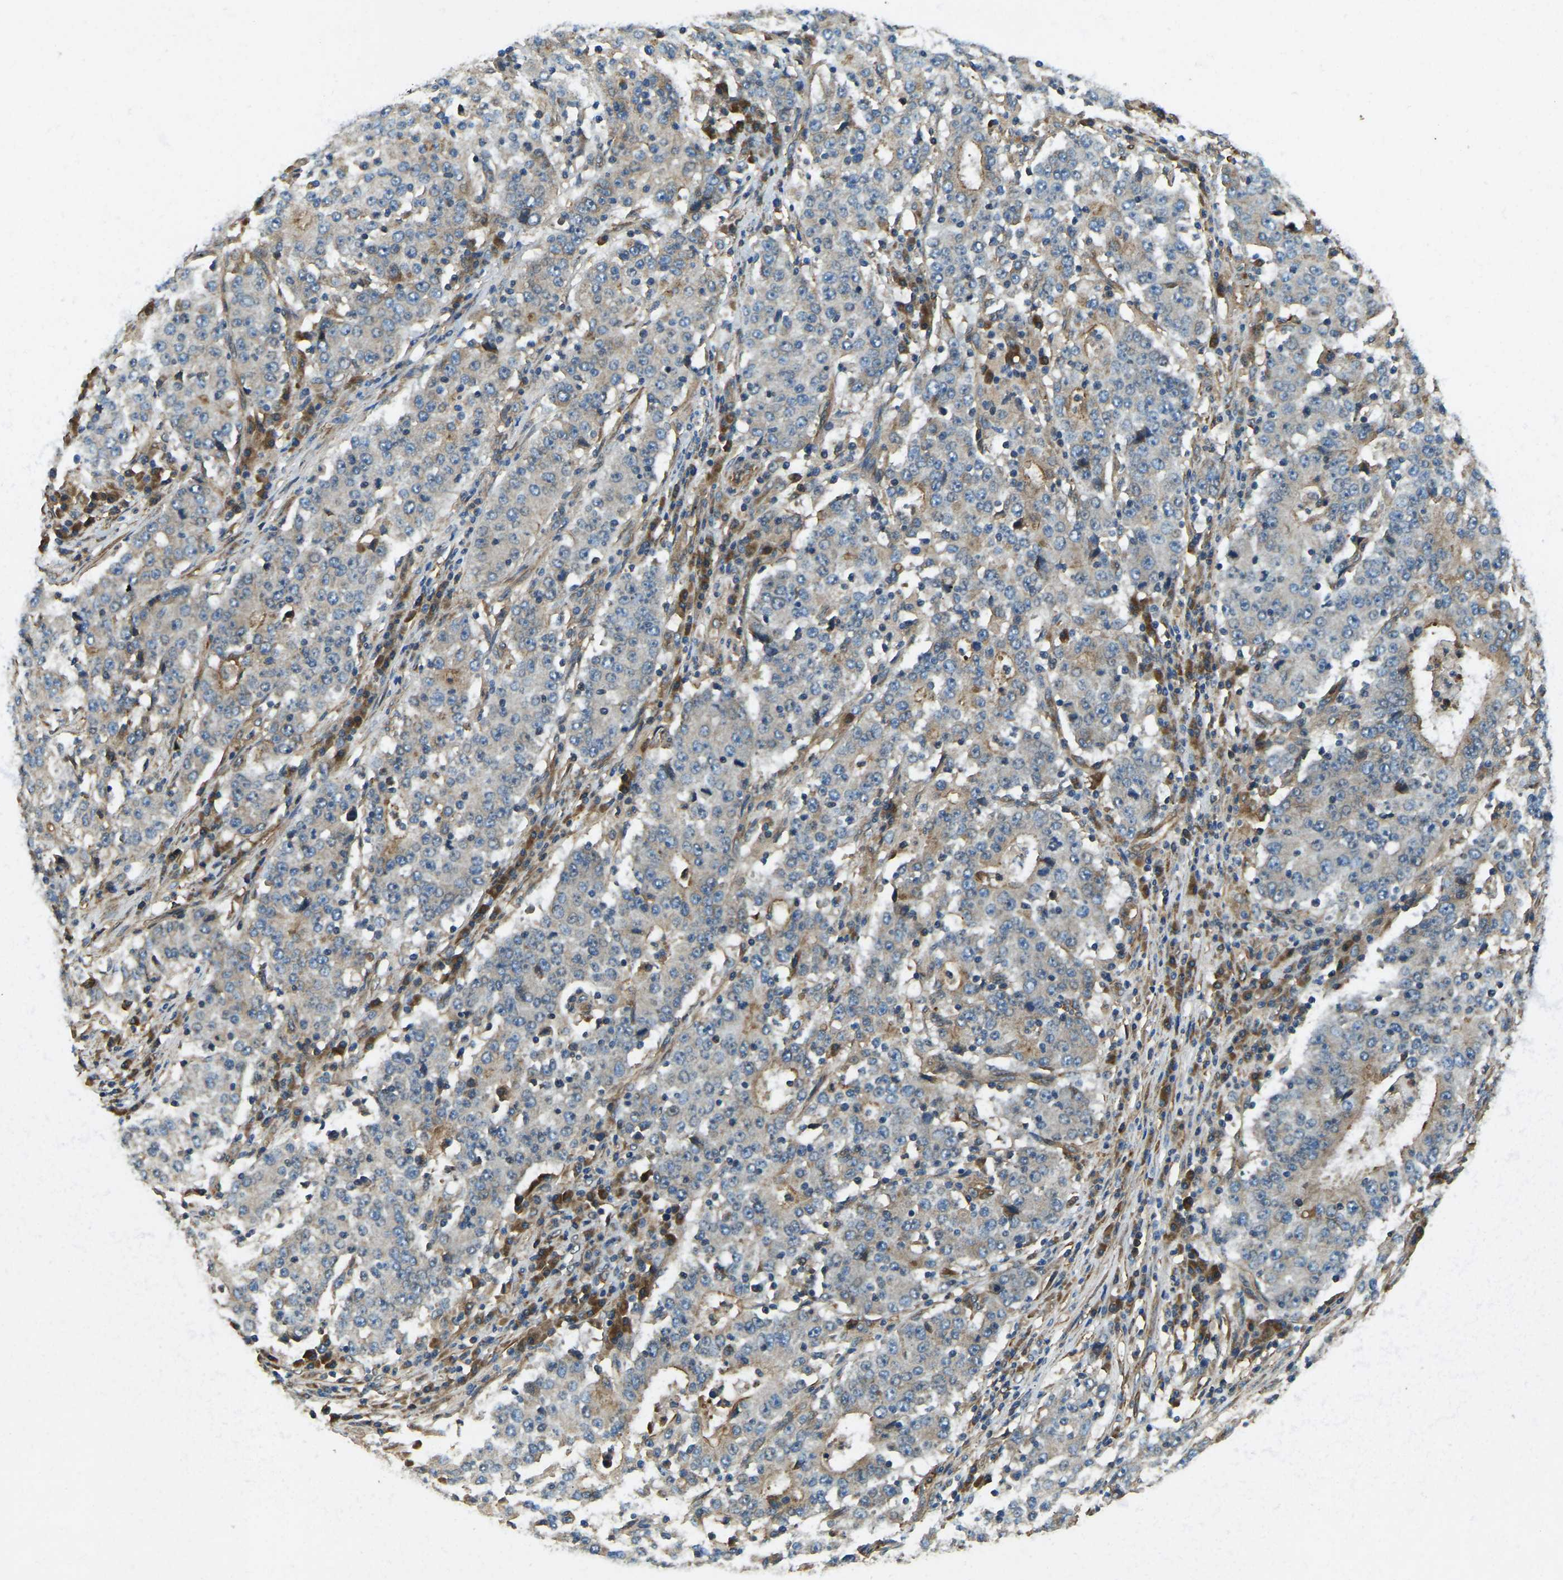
{"staining": {"intensity": "weak", "quantity": "25%-75%", "location": "cytoplasmic/membranous"}, "tissue": "stomach cancer", "cell_type": "Tumor cells", "image_type": "cancer", "snomed": [{"axis": "morphology", "description": "Adenocarcinoma, NOS"}, {"axis": "topography", "description": "Stomach"}], "caption": "Human adenocarcinoma (stomach) stained for a protein (brown) shows weak cytoplasmic/membranous positive positivity in approximately 25%-75% of tumor cells.", "gene": "ERGIC1", "patient": {"sex": "male", "age": 59}}